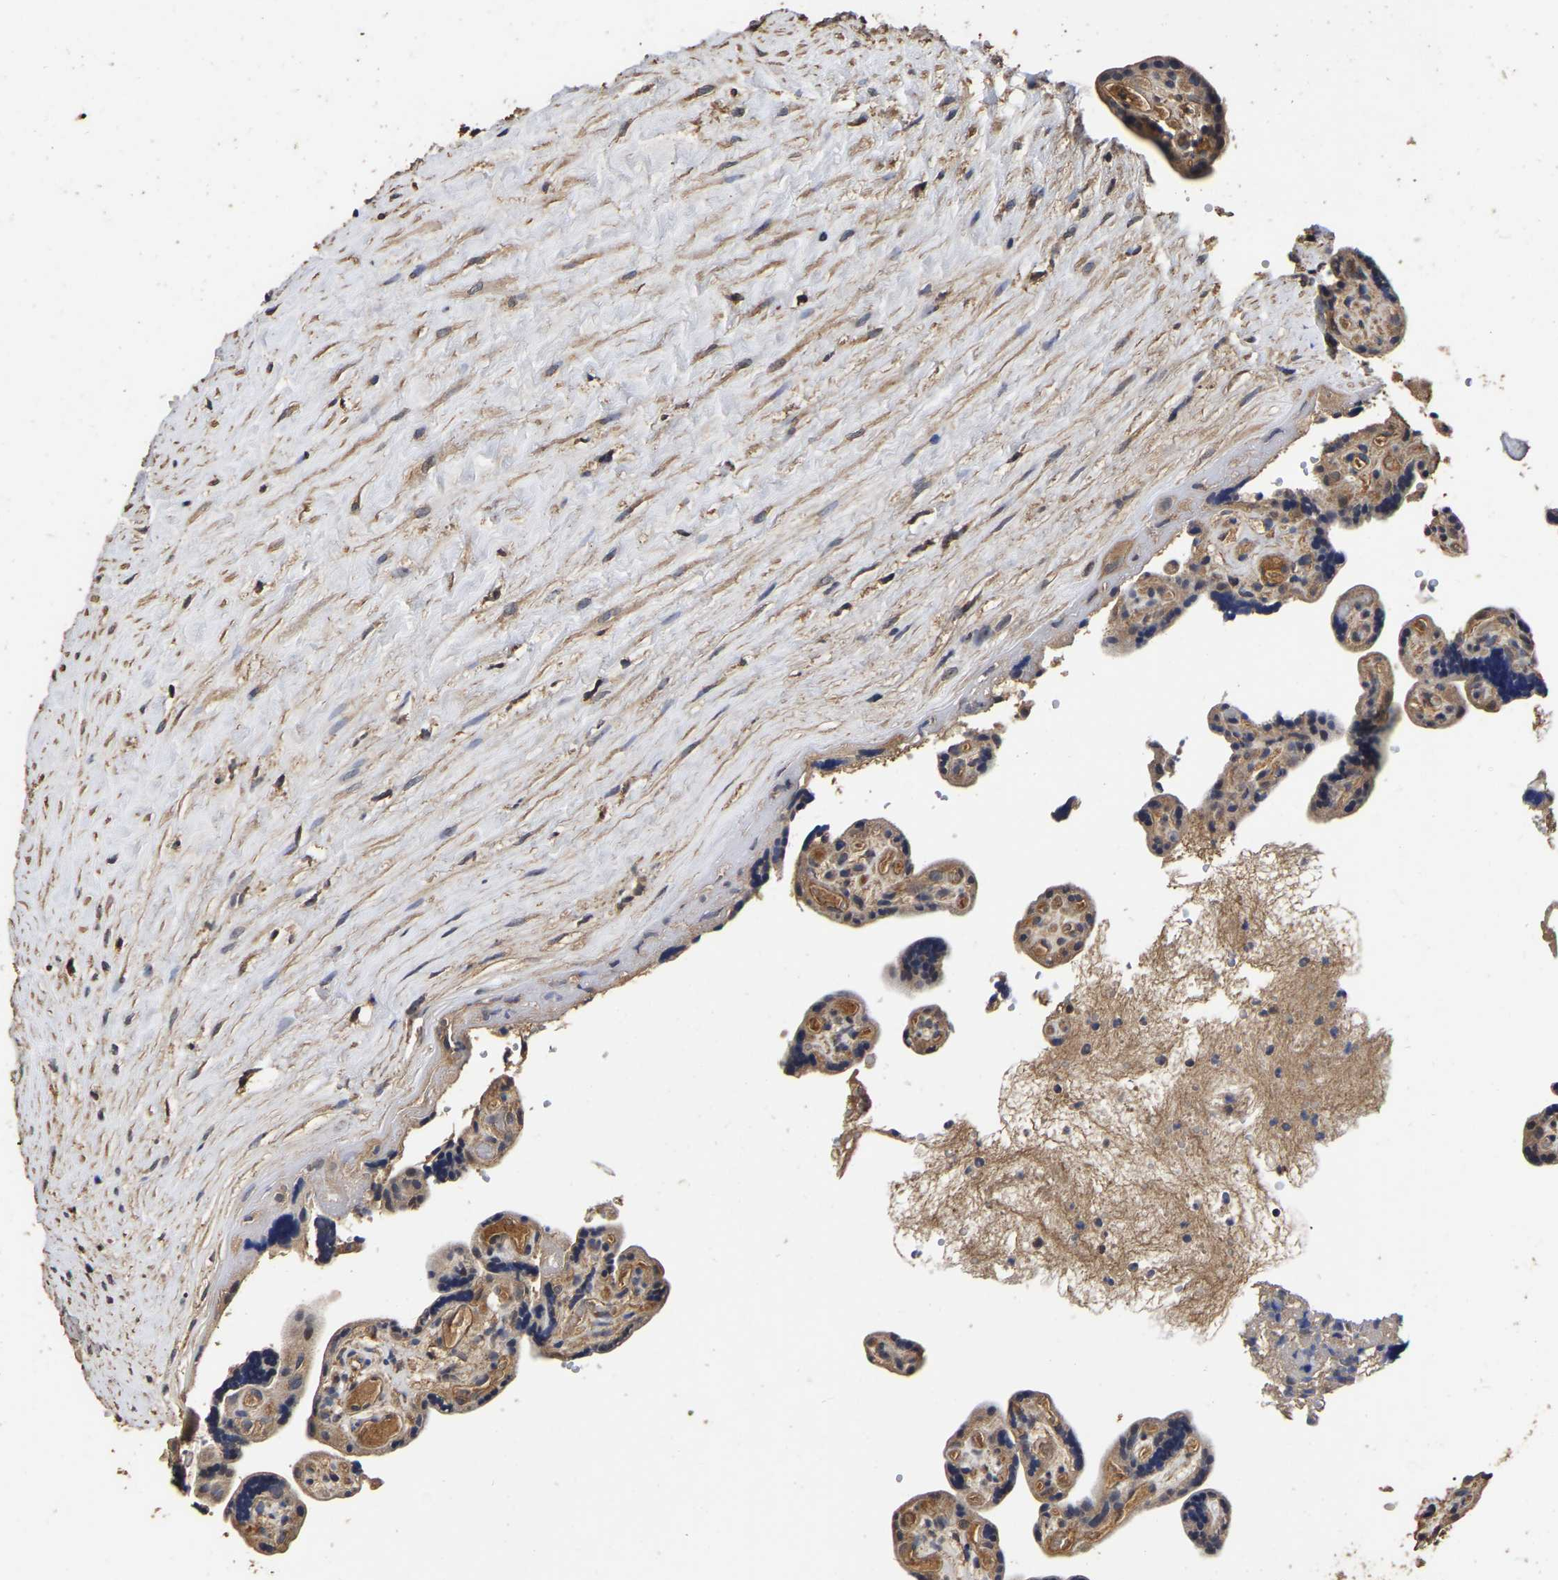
{"staining": {"intensity": "moderate", "quantity": ">75%", "location": "cytoplasmic/membranous"}, "tissue": "placenta", "cell_type": "Decidual cells", "image_type": "normal", "snomed": [{"axis": "morphology", "description": "Normal tissue, NOS"}, {"axis": "topography", "description": "Placenta"}], "caption": "Brown immunohistochemical staining in normal human placenta shows moderate cytoplasmic/membranous positivity in about >75% of decidual cells.", "gene": "STK32C", "patient": {"sex": "female", "age": 30}}